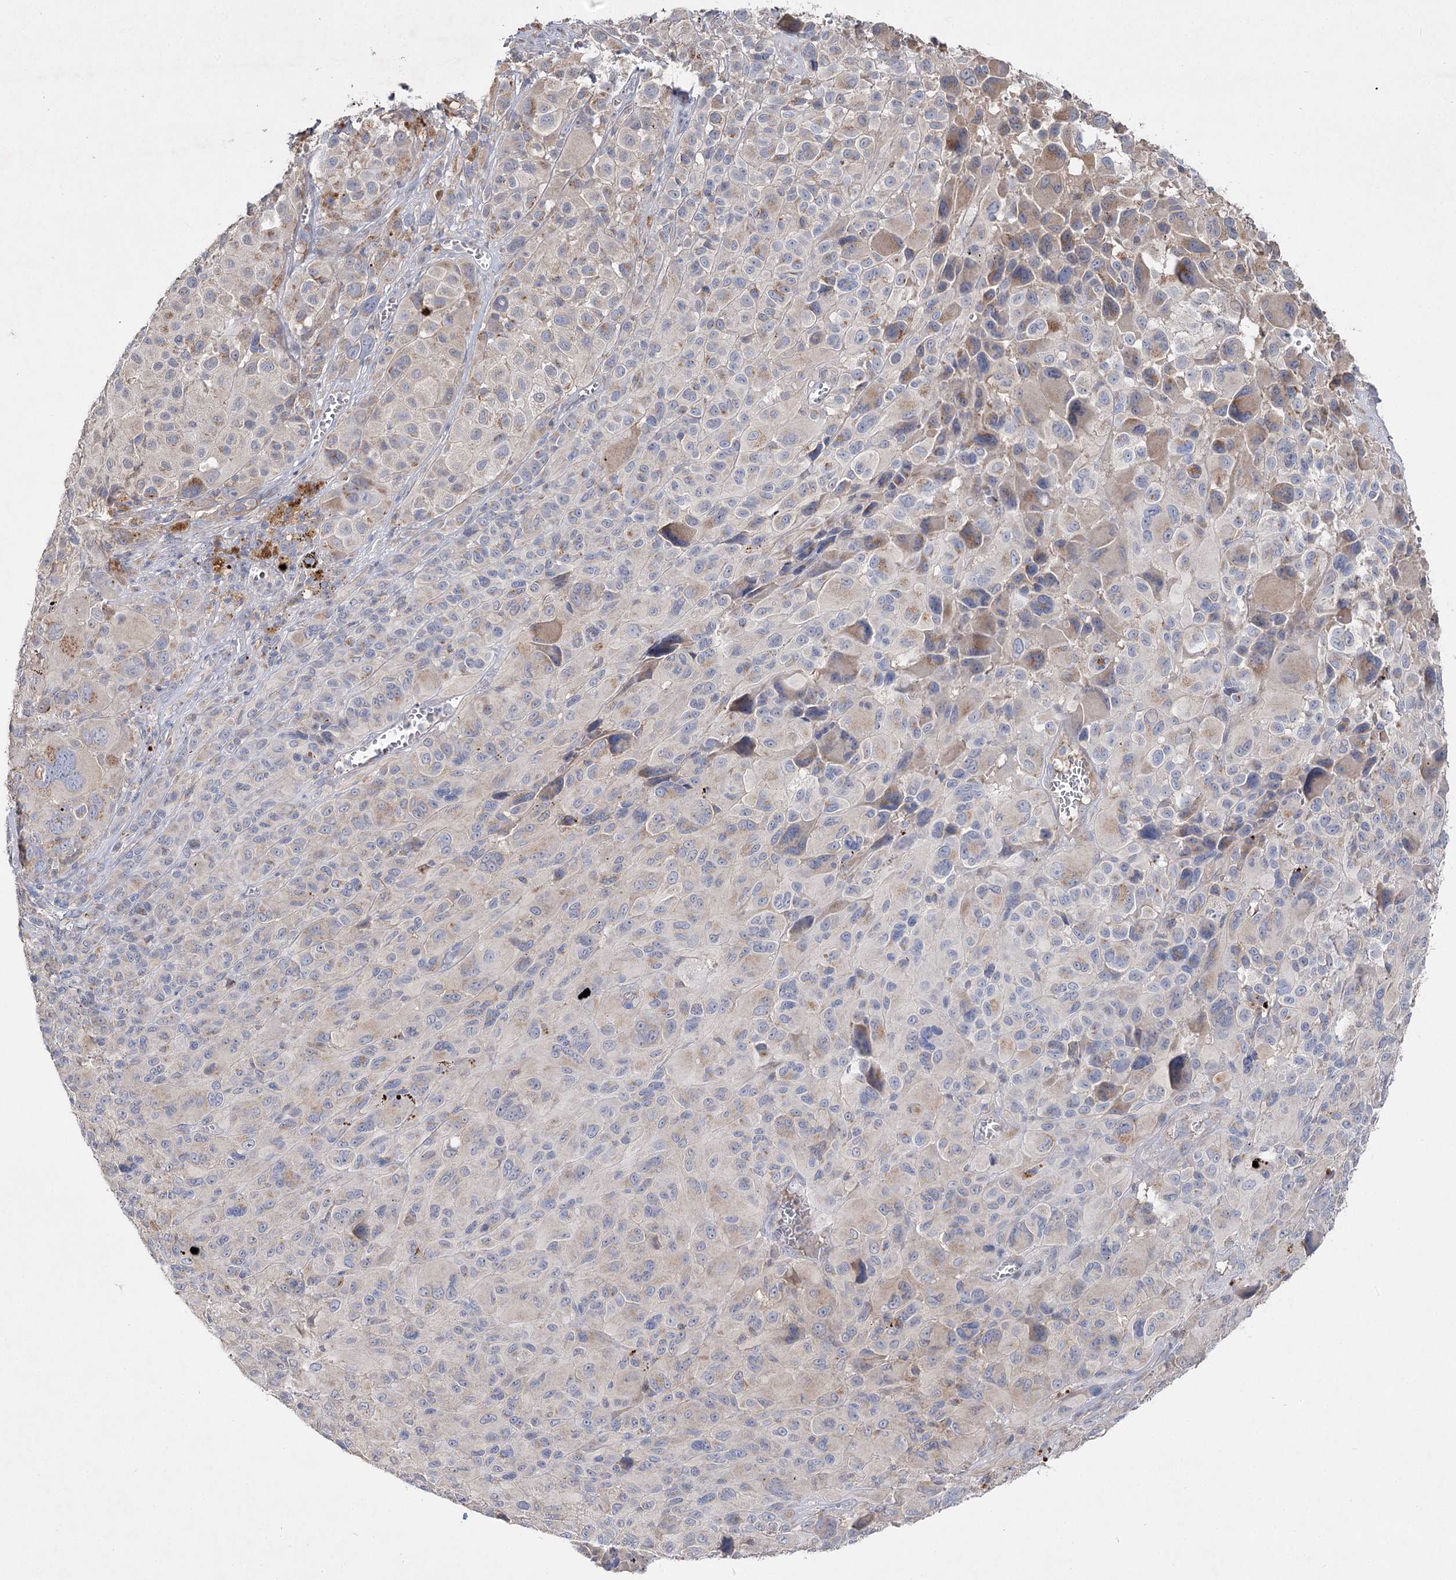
{"staining": {"intensity": "negative", "quantity": "none", "location": "none"}, "tissue": "melanoma", "cell_type": "Tumor cells", "image_type": "cancer", "snomed": [{"axis": "morphology", "description": "Malignant melanoma, NOS"}, {"axis": "topography", "description": "Skin of trunk"}], "caption": "Histopathology image shows no protein expression in tumor cells of malignant melanoma tissue.", "gene": "IL1RAP", "patient": {"sex": "male", "age": 71}}